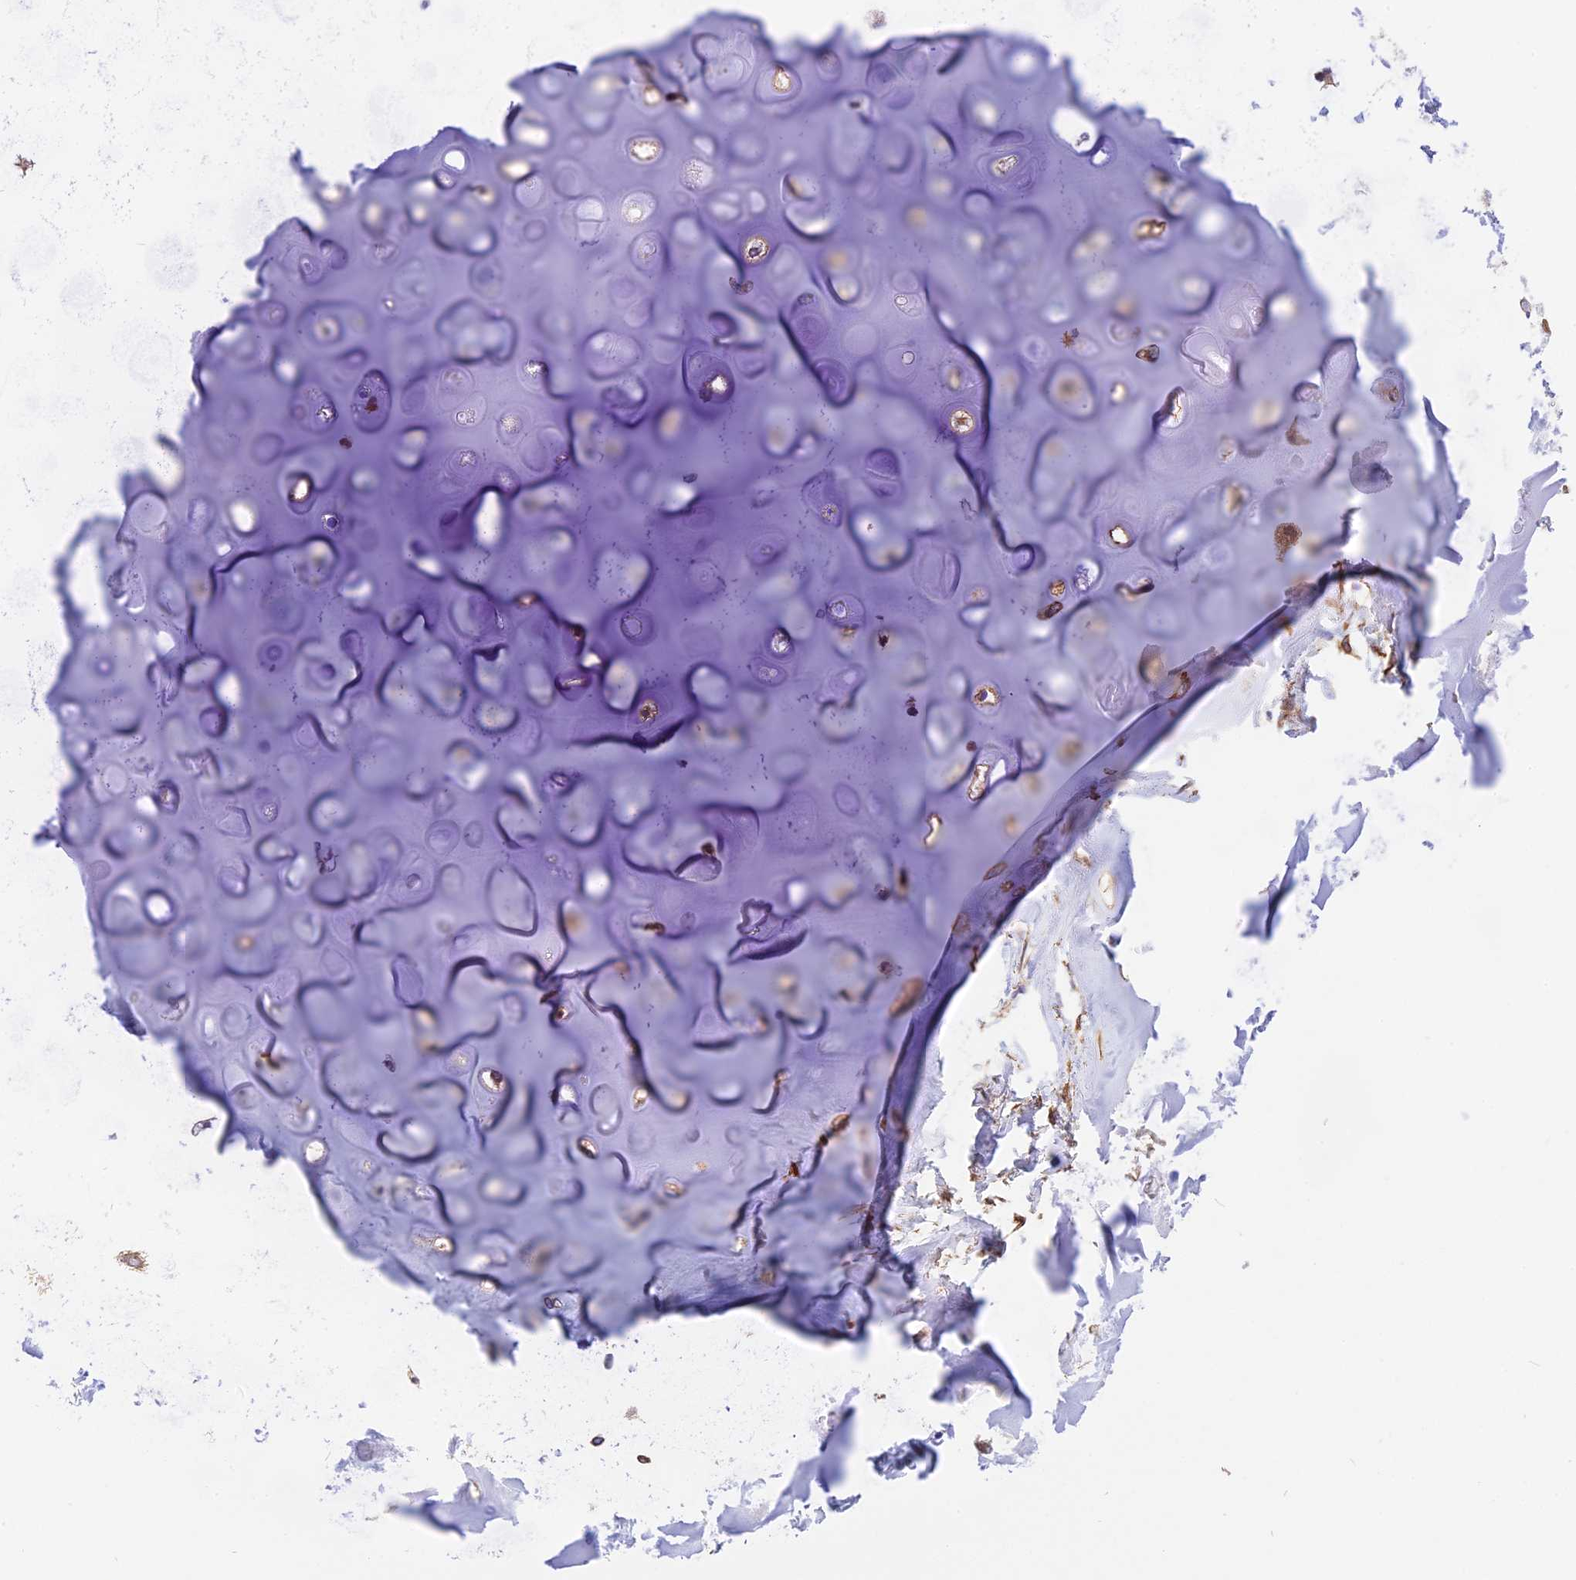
{"staining": {"intensity": "moderate", "quantity": "25%-75%", "location": "cytoplasmic/membranous"}, "tissue": "soft tissue", "cell_type": "Chondrocytes", "image_type": "normal", "snomed": [{"axis": "morphology", "description": "Normal tissue, NOS"}, {"axis": "topography", "description": "Lymph node"}, {"axis": "topography", "description": "Cartilage tissue"}, {"axis": "topography", "description": "Bronchus"}], "caption": "IHC (DAB (3,3'-diaminobenzidine)) staining of normal soft tissue displays moderate cytoplasmic/membranous protein staining in about 25%-75% of chondrocytes.", "gene": "R3HDM4", "patient": {"sex": "male", "age": 63}}